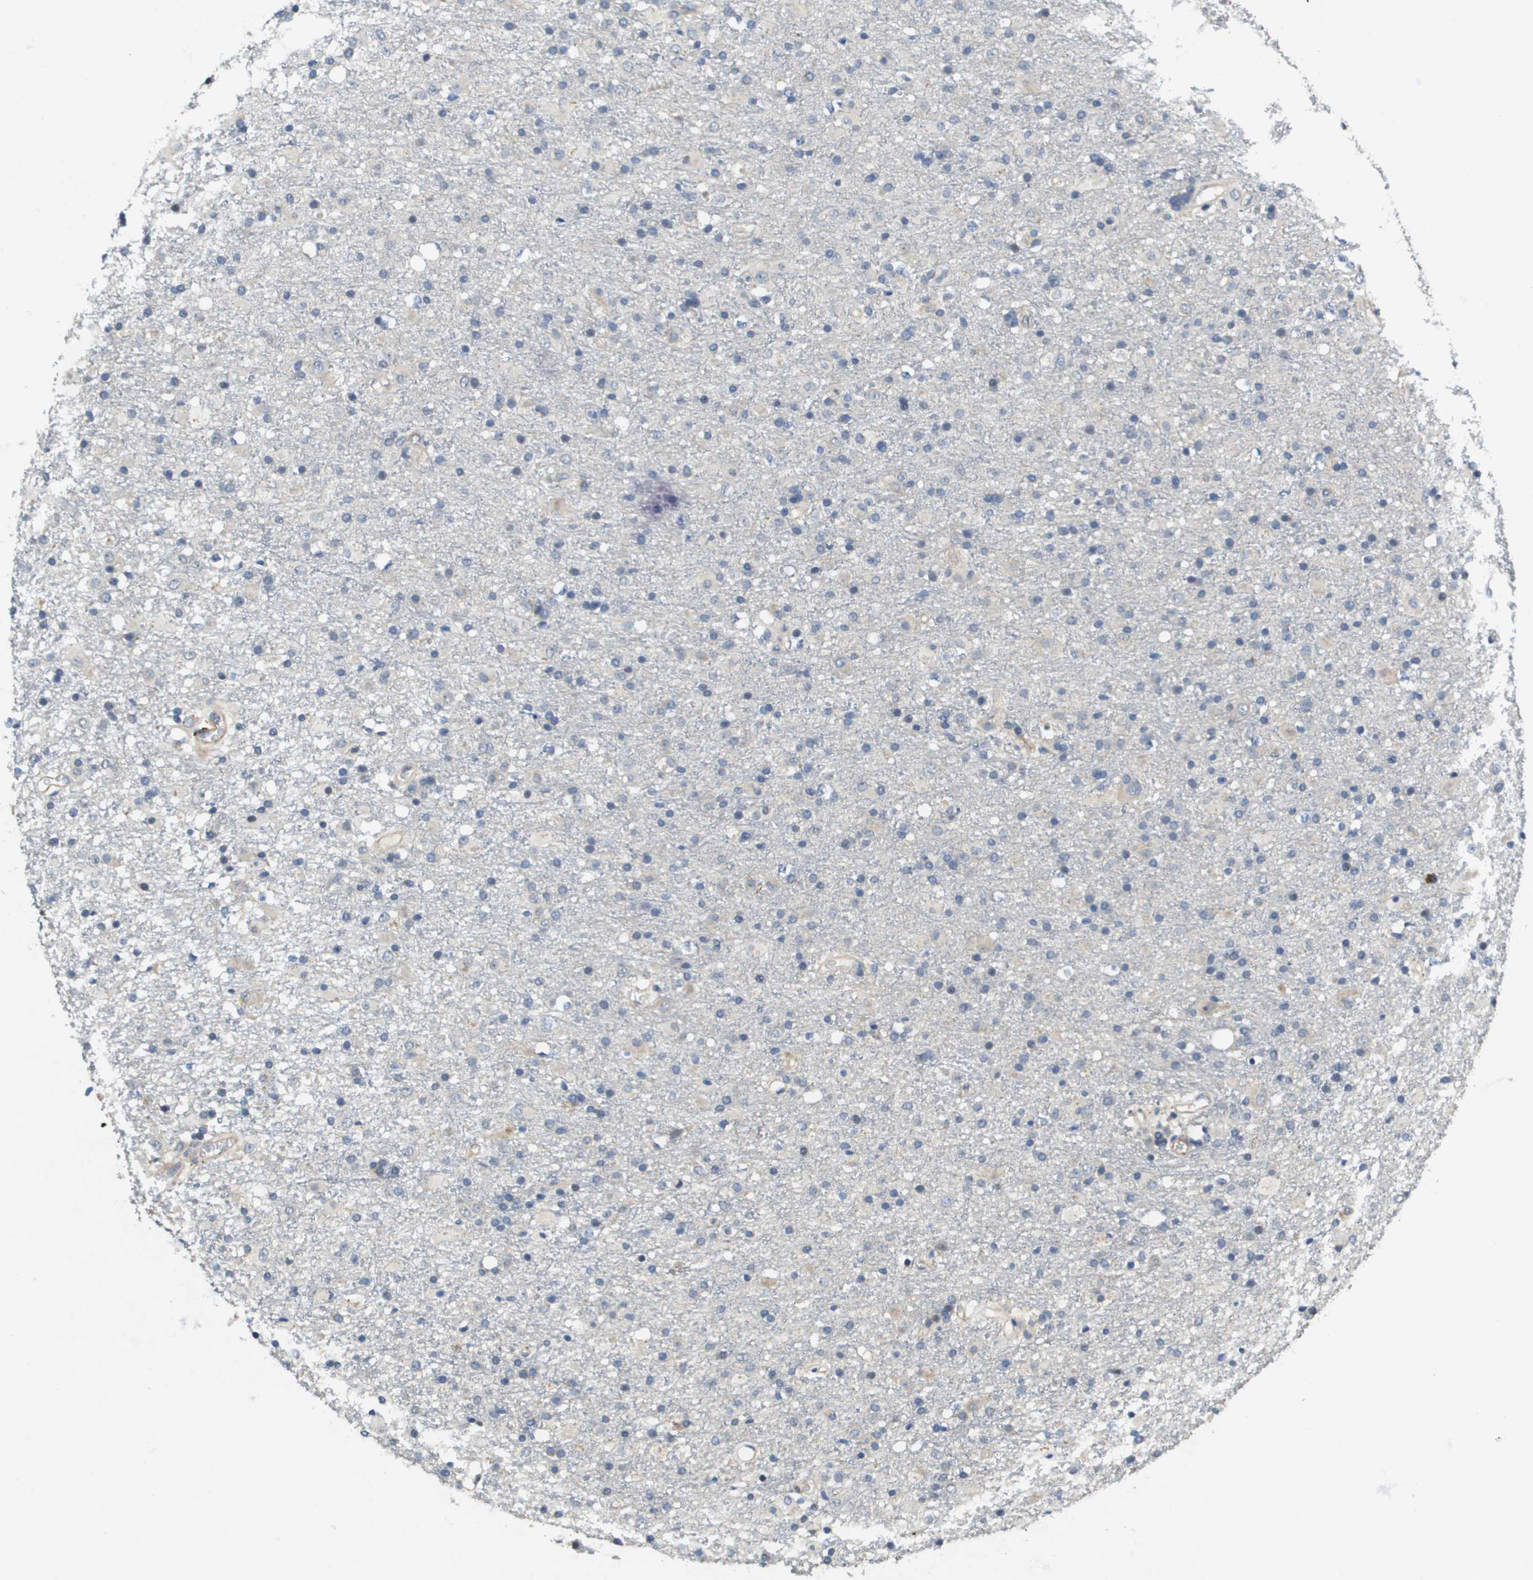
{"staining": {"intensity": "negative", "quantity": "none", "location": "none"}, "tissue": "glioma", "cell_type": "Tumor cells", "image_type": "cancer", "snomed": [{"axis": "morphology", "description": "Glioma, malignant, Low grade"}, {"axis": "topography", "description": "Brain"}], "caption": "There is no significant positivity in tumor cells of low-grade glioma (malignant).", "gene": "SCN4B", "patient": {"sex": "male", "age": 65}}